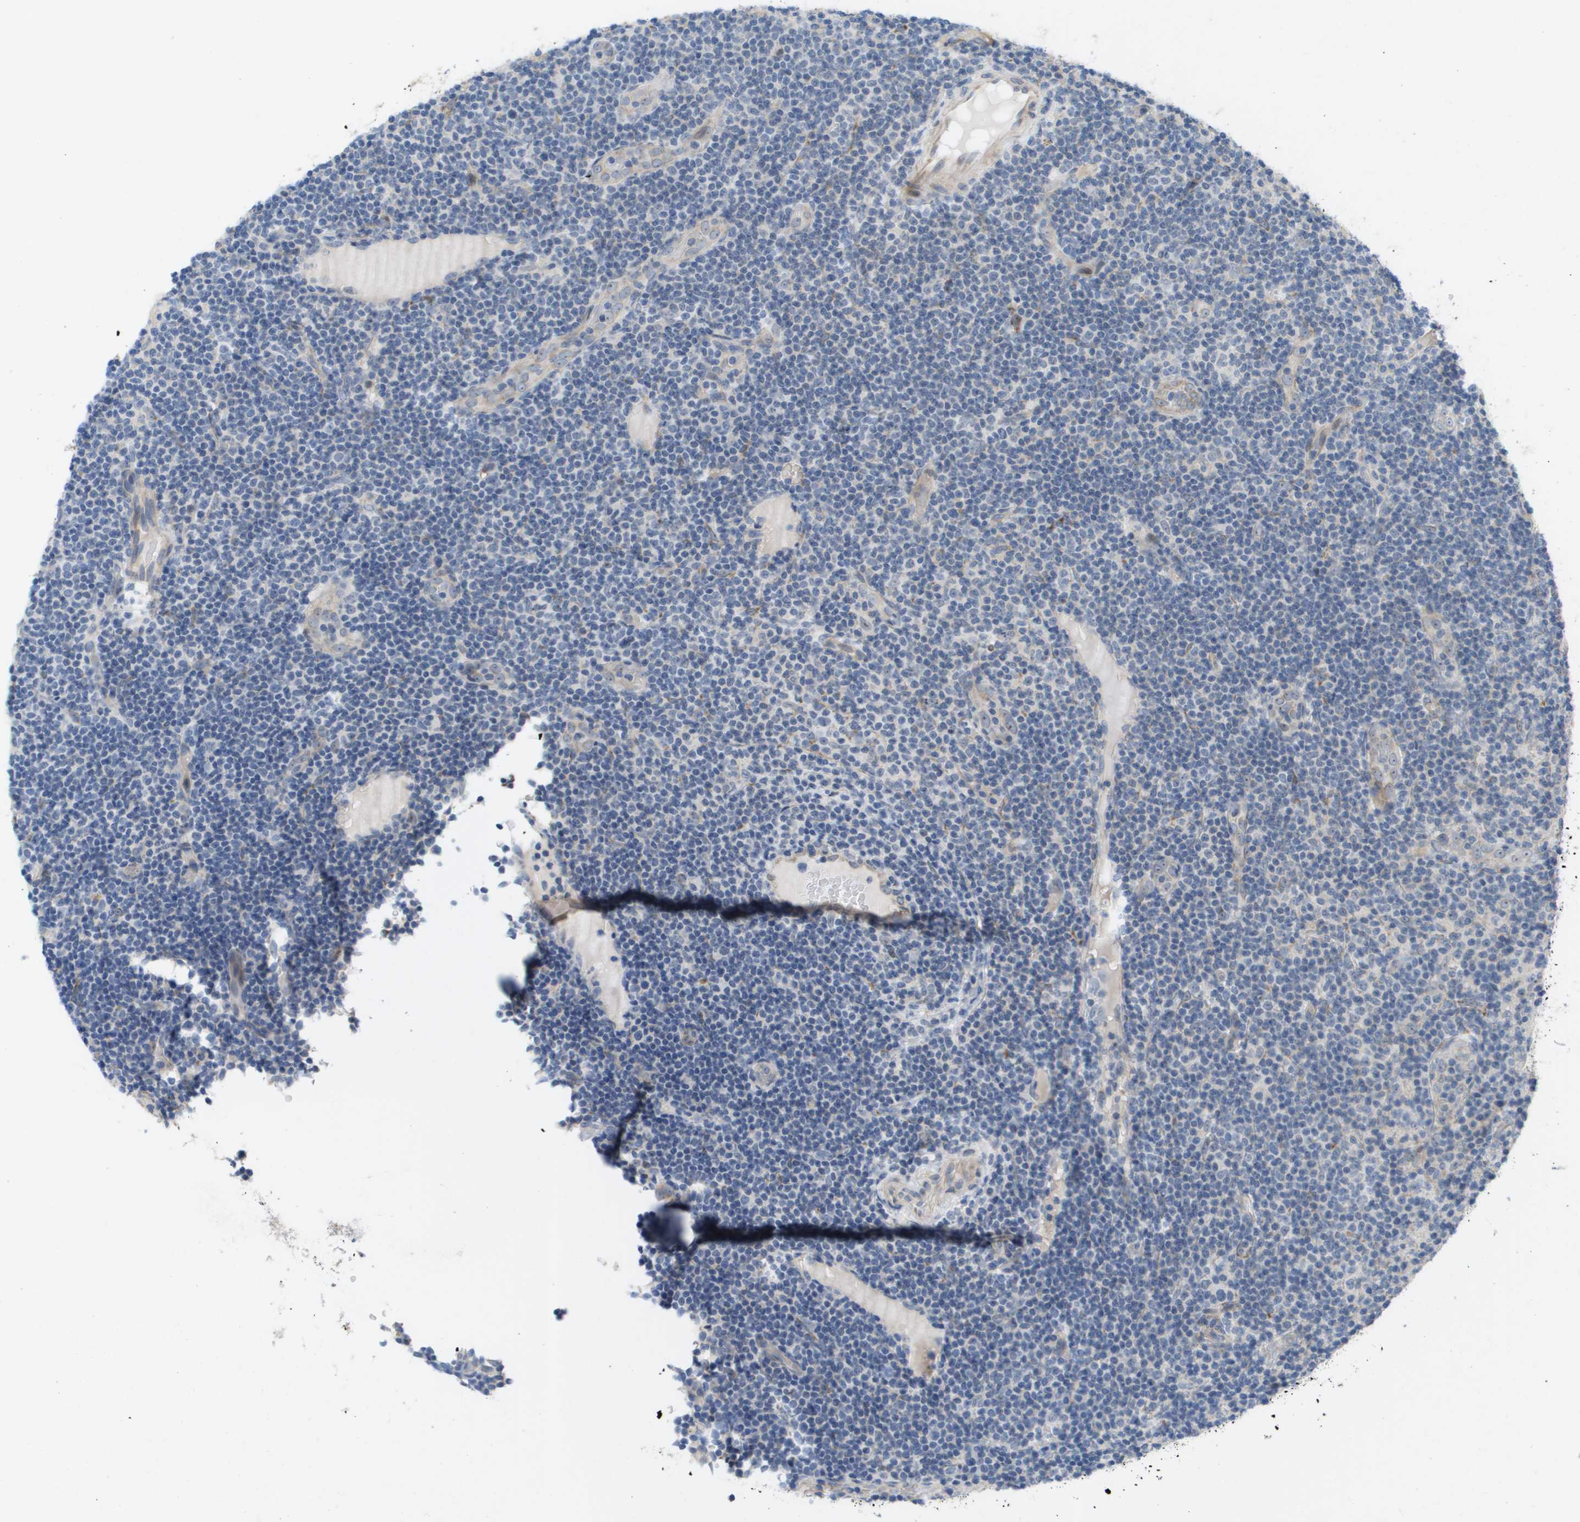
{"staining": {"intensity": "negative", "quantity": "none", "location": "none"}, "tissue": "lymphoma", "cell_type": "Tumor cells", "image_type": "cancer", "snomed": [{"axis": "morphology", "description": "Malignant lymphoma, non-Hodgkin's type, Low grade"}, {"axis": "topography", "description": "Lymph node"}], "caption": "Malignant lymphoma, non-Hodgkin's type (low-grade) was stained to show a protein in brown. There is no significant expression in tumor cells.", "gene": "MTARC2", "patient": {"sex": "male", "age": 83}}